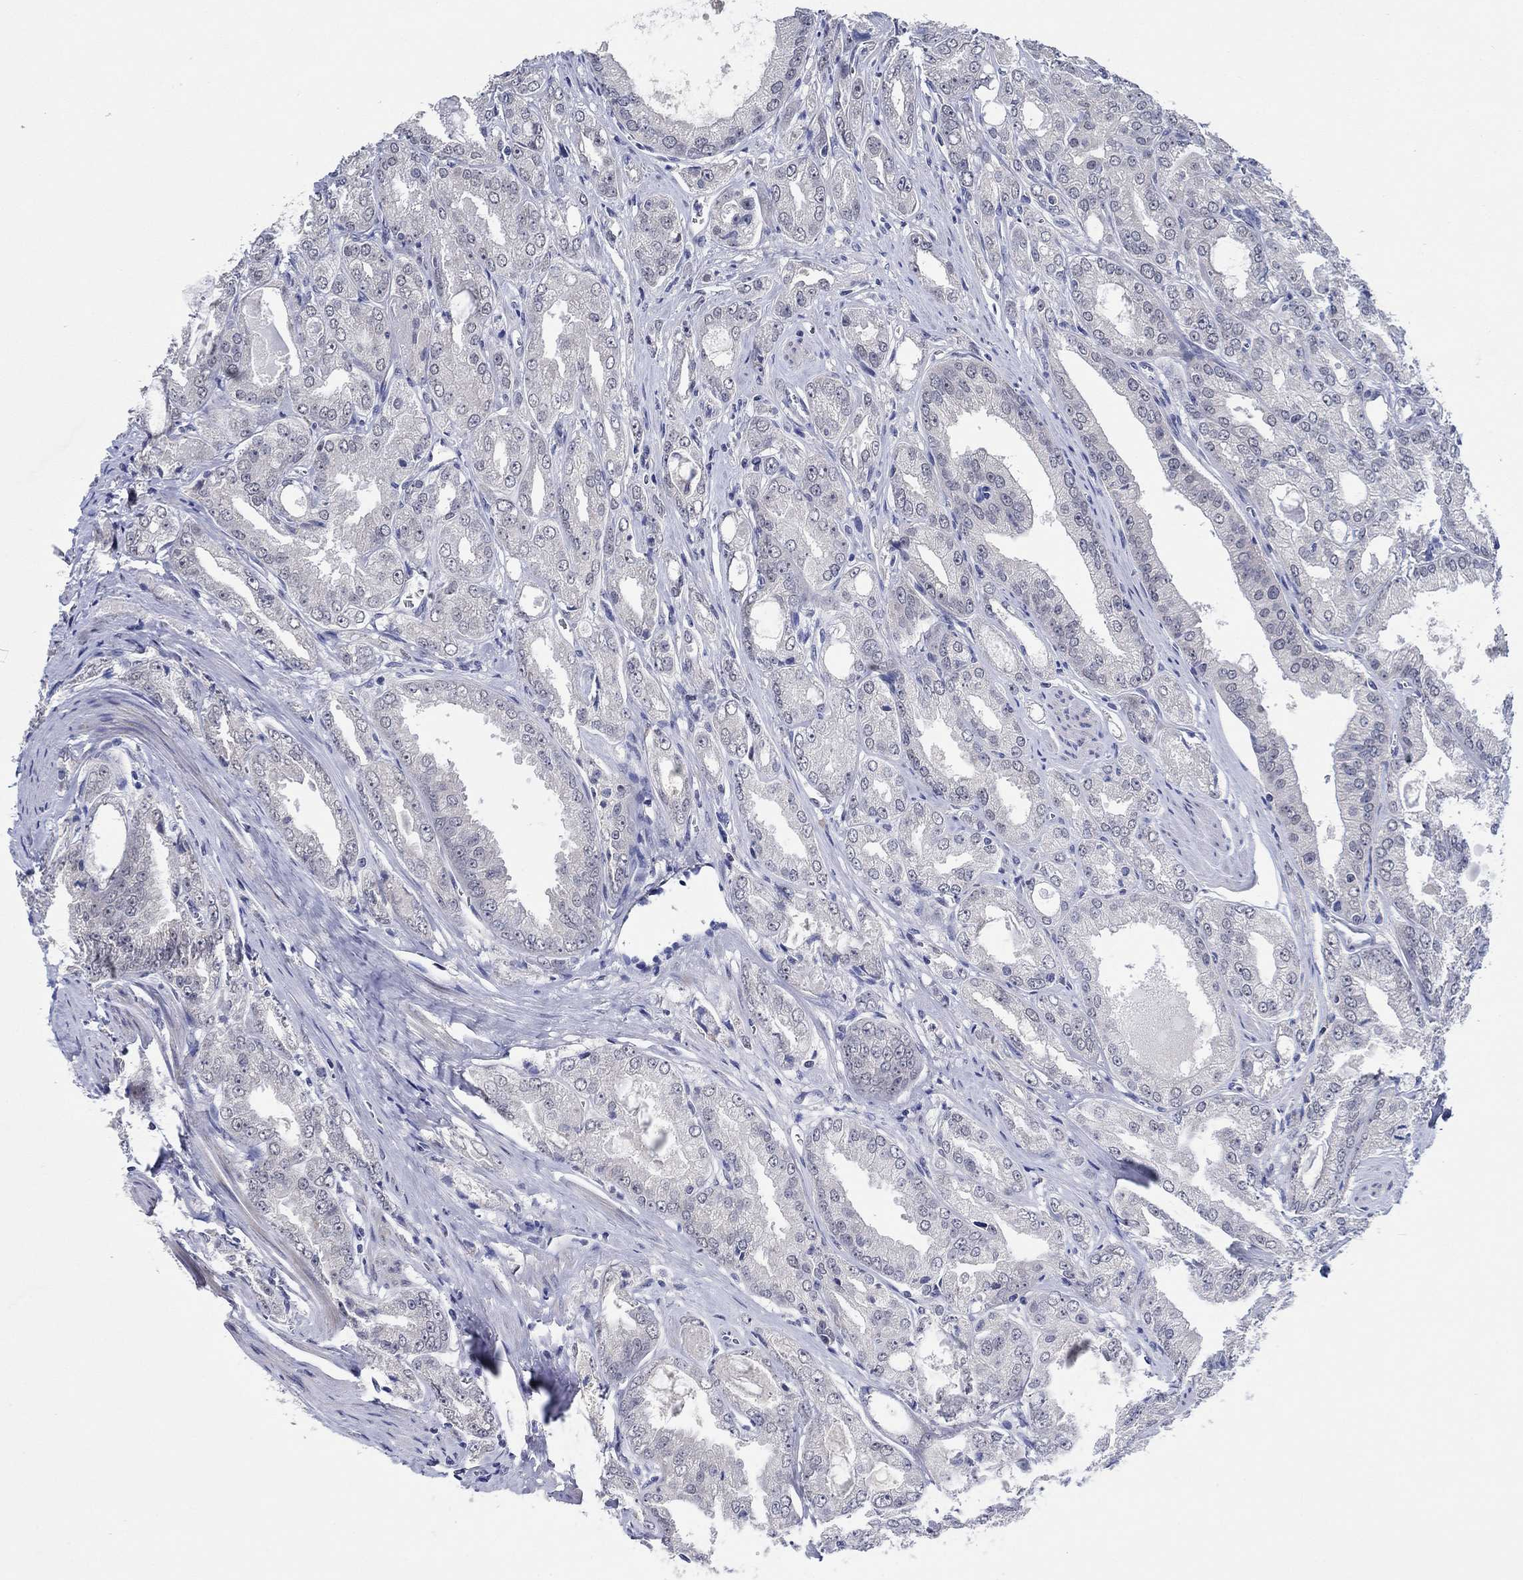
{"staining": {"intensity": "negative", "quantity": "none", "location": "none"}, "tissue": "prostate cancer", "cell_type": "Tumor cells", "image_type": "cancer", "snomed": [{"axis": "morphology", "description": "Adenocarcinoma, NOS"}, {"axis": "morphology", "description": "Adenocarcinoma, High grade"}, {"axis": "topography", "description": "Prostate"}], "caption": "Adenocarcinoma (prostate) was stained to show a protein in brown. There is no significant staining in tumor cells.", "gene": "PRRT3", "patient": {"sex": "male", "age": 70}}